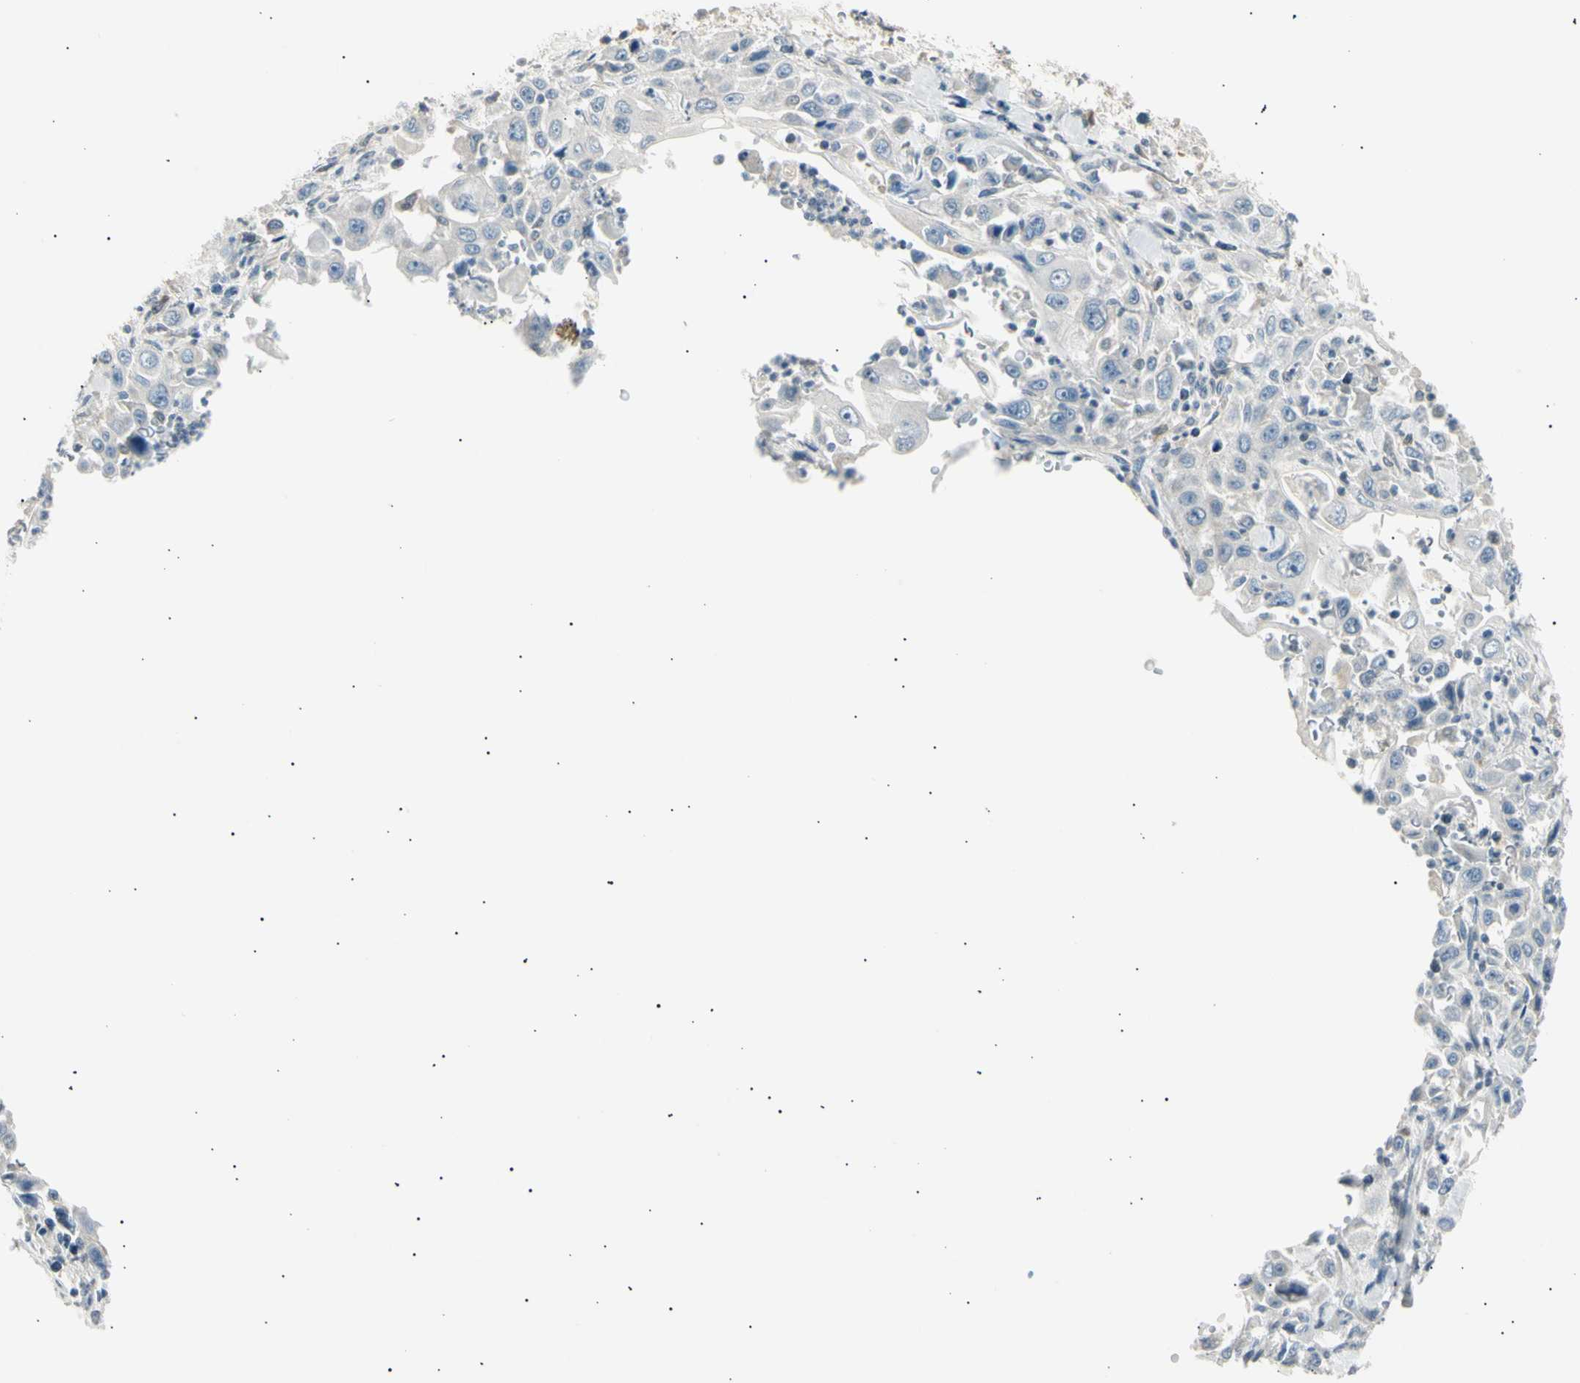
{"staining": {"intensity": "negative", "quantity": "none", "location": "none"}, "tissue": "pancreatic cancer", "cell_type": "Tumor cells", "image_type": "cancer", "snomed": [{"axis": "morphology", "description": "Adenocarcinoma, NOS"}, {"axis": "topography", "description": "Pancreas"}], "caption": "Immunohistochemistry (IHC) histopathology image of human pancreatic cancer (adenocarcinoma) stained for a protein (brown), which displays no positivity in tumor cells.", "gene": "LHPP", "patient": {"sex": "male", "age": 70}}